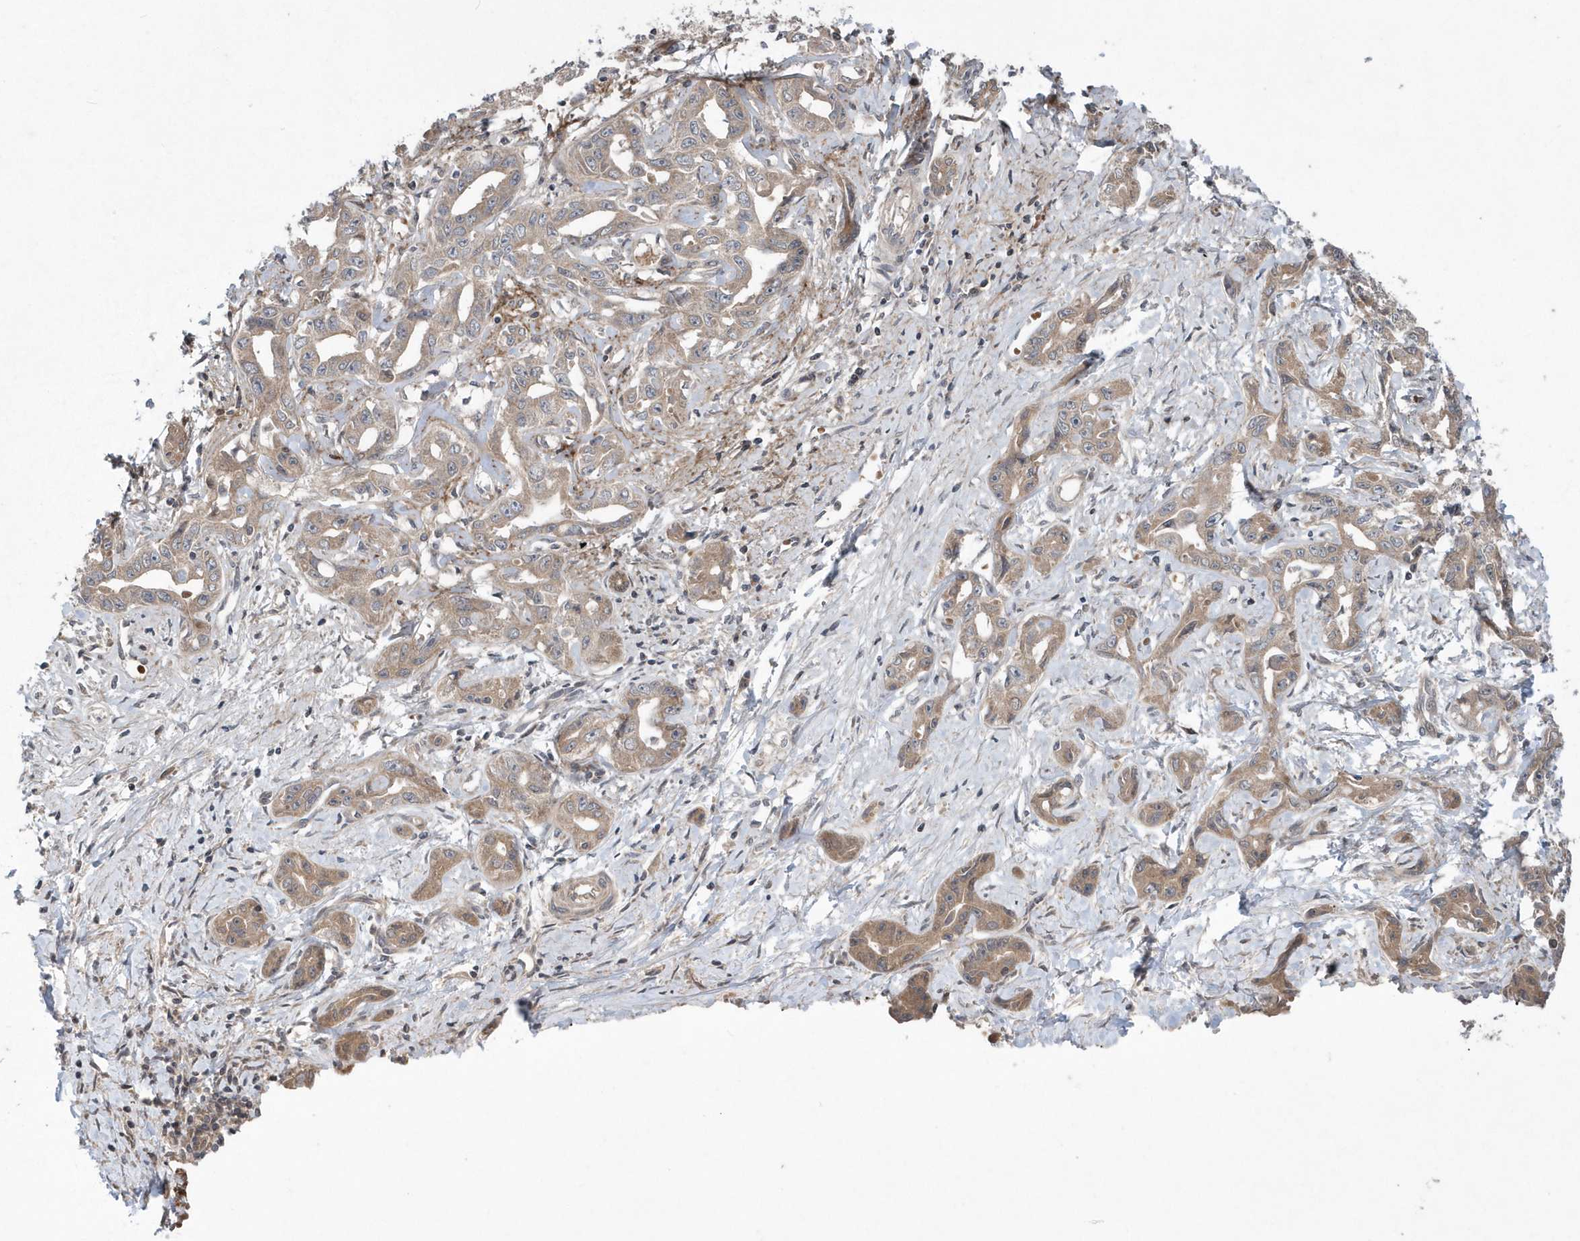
{"staining": {"intensity": "moderate", "quantity": "<25%", "location": "cytoplasmic/membranous"}, "tissue": "liver cancer", "cell_type": "Tumor cells", "image_type": "cancer", "snomed": [{"axis": "morphology", "description": "Cholangiocarcinoma"}, {"axis": "topography", "description": "Liver"}], "caption": "Immunohistochemical staining of human cholangiocarcinoma (liver) shows low levels of moderate cytoplasmic/membranous protein positivity in about <25% of tumor cells.", "gene": "HMGCS1", "patient": {"sex": "male", "age": 59}}